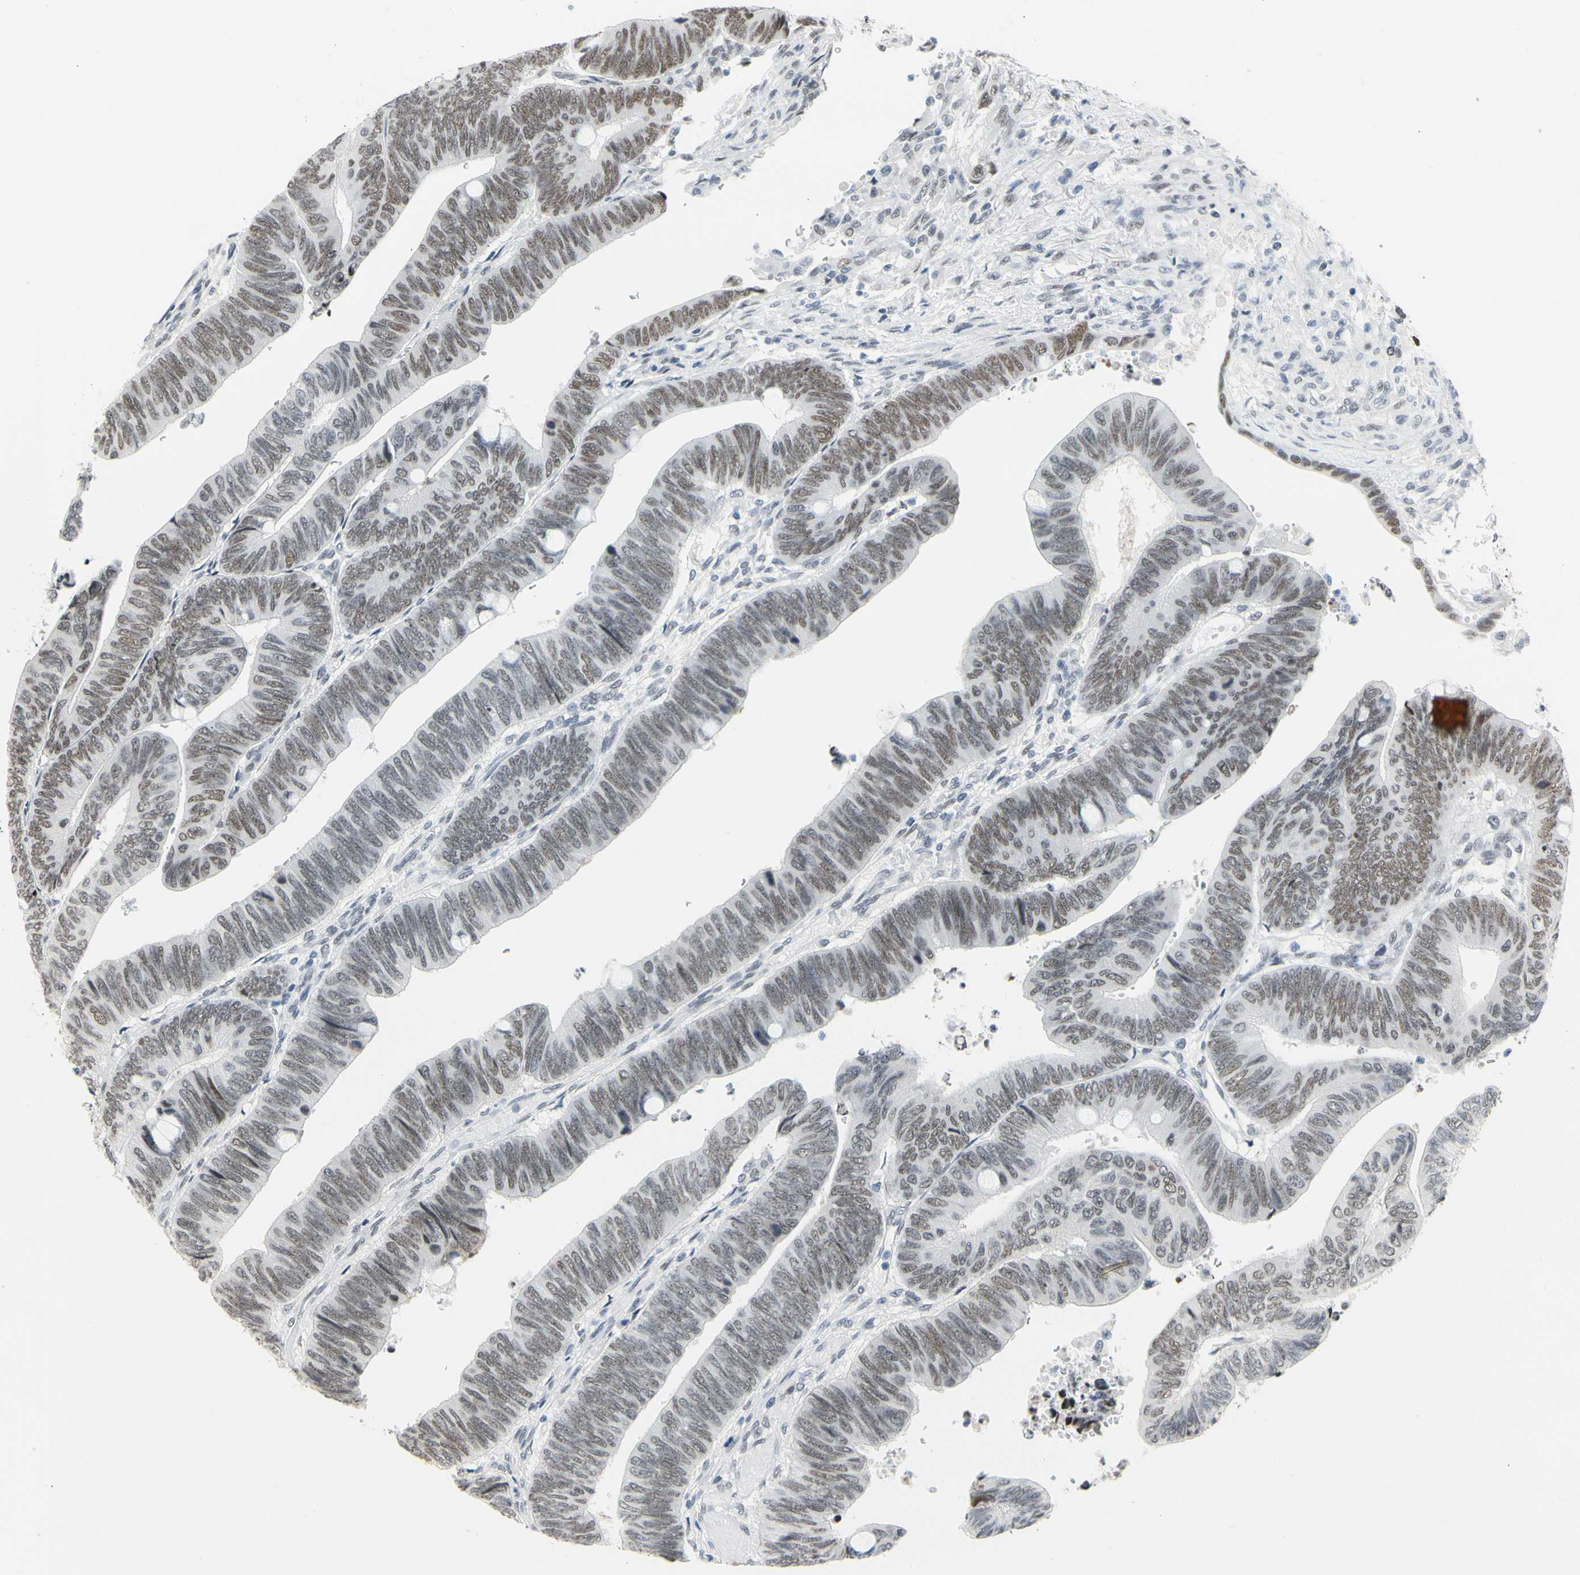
{"staining": {"intensity": "moderate", "quantity": ">75%", "location": "nuclear"}, "tissue": "colorectal cancer", "cell_type": "Tumor cells", "image_type": "cancer", "snomed": [{"axis": "morphology", "description": "Normal tissue, NOS"}, {"axis": "morphology", "description": "Adenocarcinoma, NOS"}, {"axis": "topography", "description": "Rectum"}, {"axis": "topography", "description": "Peripheral nerve tissue"}], "caption": "Immunohistochemistry (DAB (3,3'-diaminobenzidine)) staining of human adenocarcinoma (colorectal) shows moderate nuclear protein expression in approximately >75% of tumor cells. (IHC, brightfield microscopy, high magnification).", "gene": "ZSCAN16", "patient": {"sex": "male", "age": 92}}